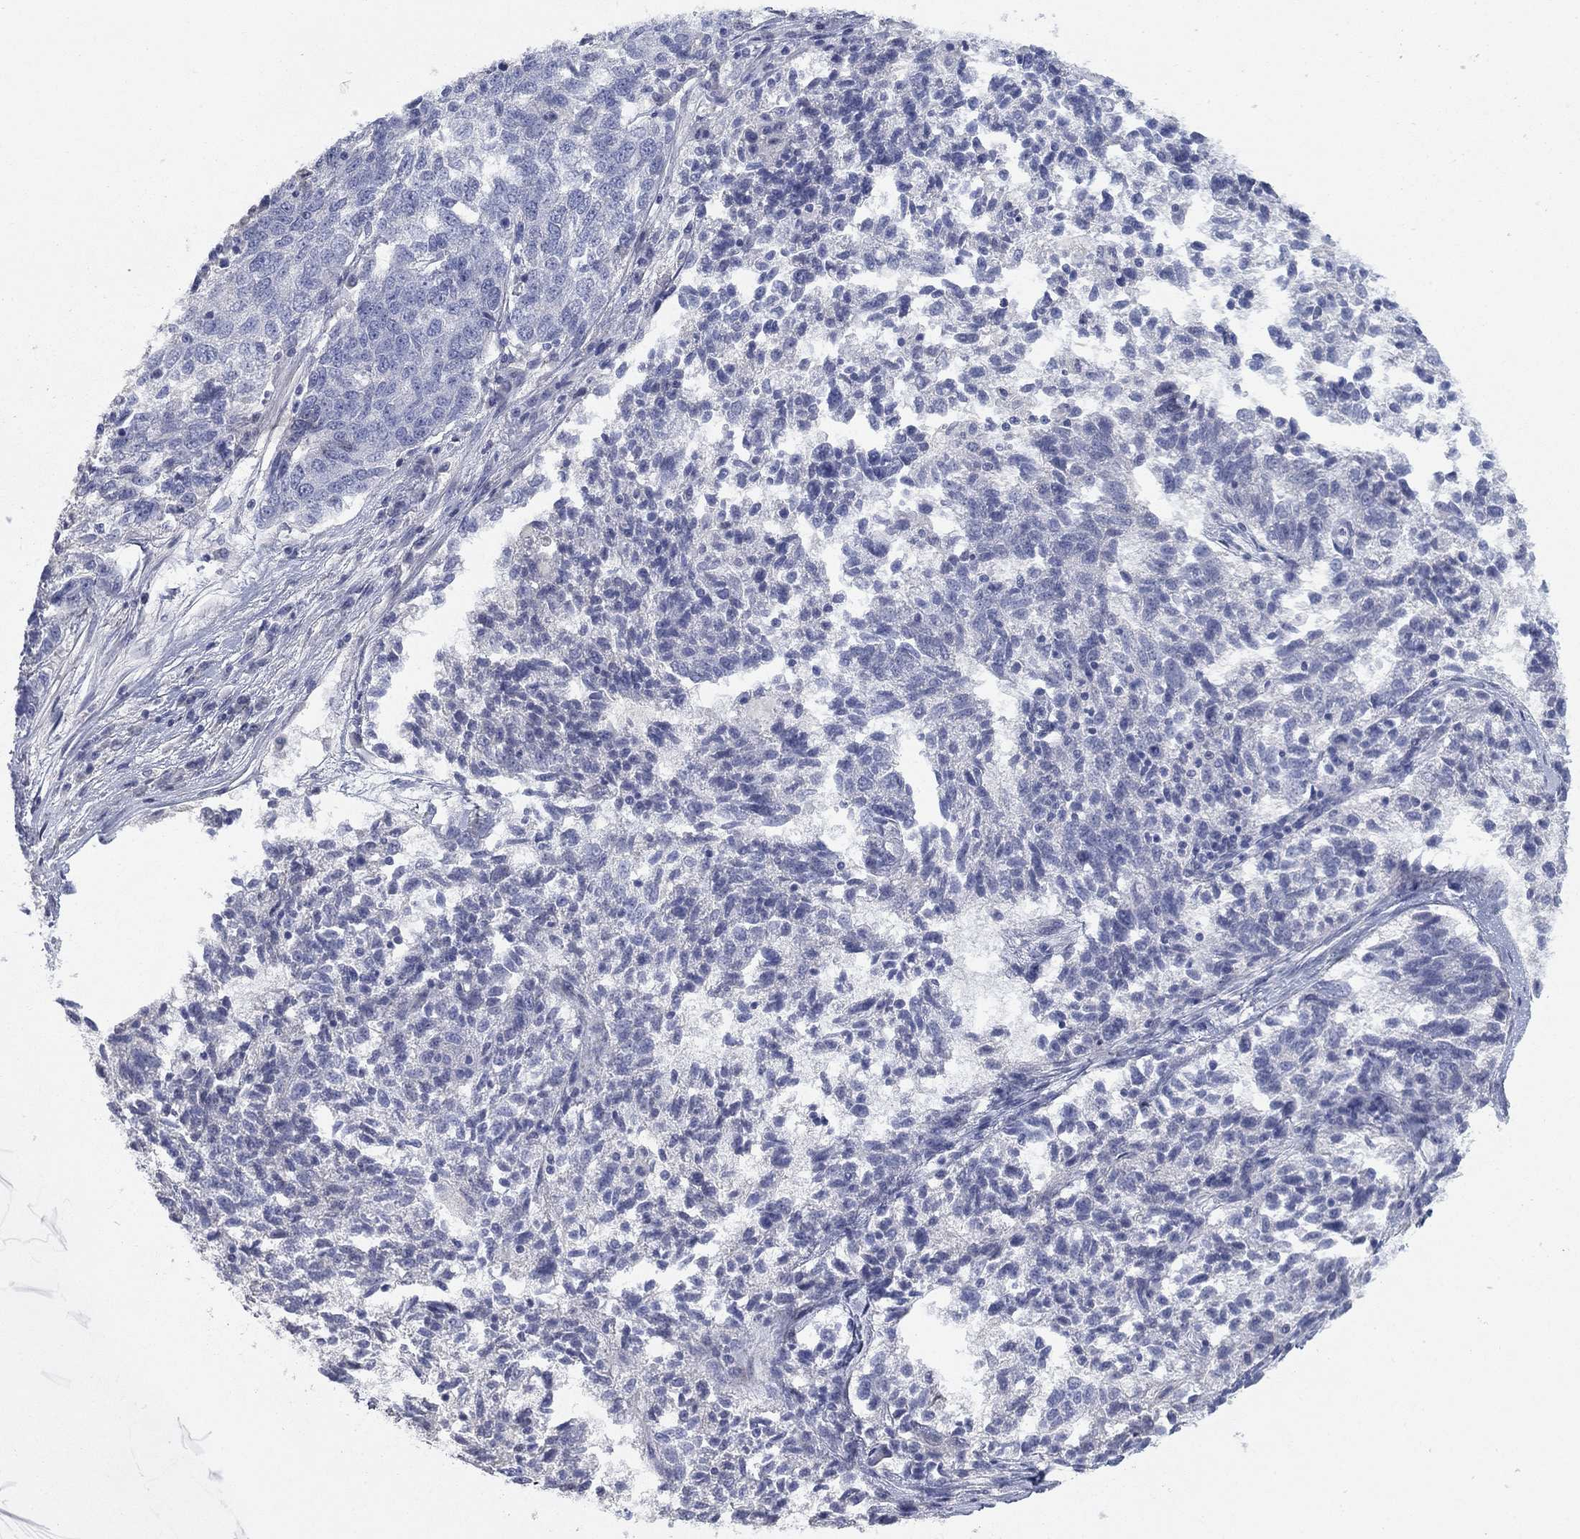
{"staining": {"intensity": "negative", "quantity": "none", "location": "none"}, "tissue": "ovarian cancer", "cell_type": "Tumor cells", "image_type": "cancer", "snomed": [{"axis": "morphology", "description": "Cystadenocarcinoma, serous, NOS"}, {"axis": "topography", "description": "Ovary"}], "caption": "High power microscopy image of an immunohistochemistry micrograph of ovarian cancer, revealing no significant expression in tumor cells.", "gene": "TMEM249", "patient": {"sex": "female", "age": 71}}